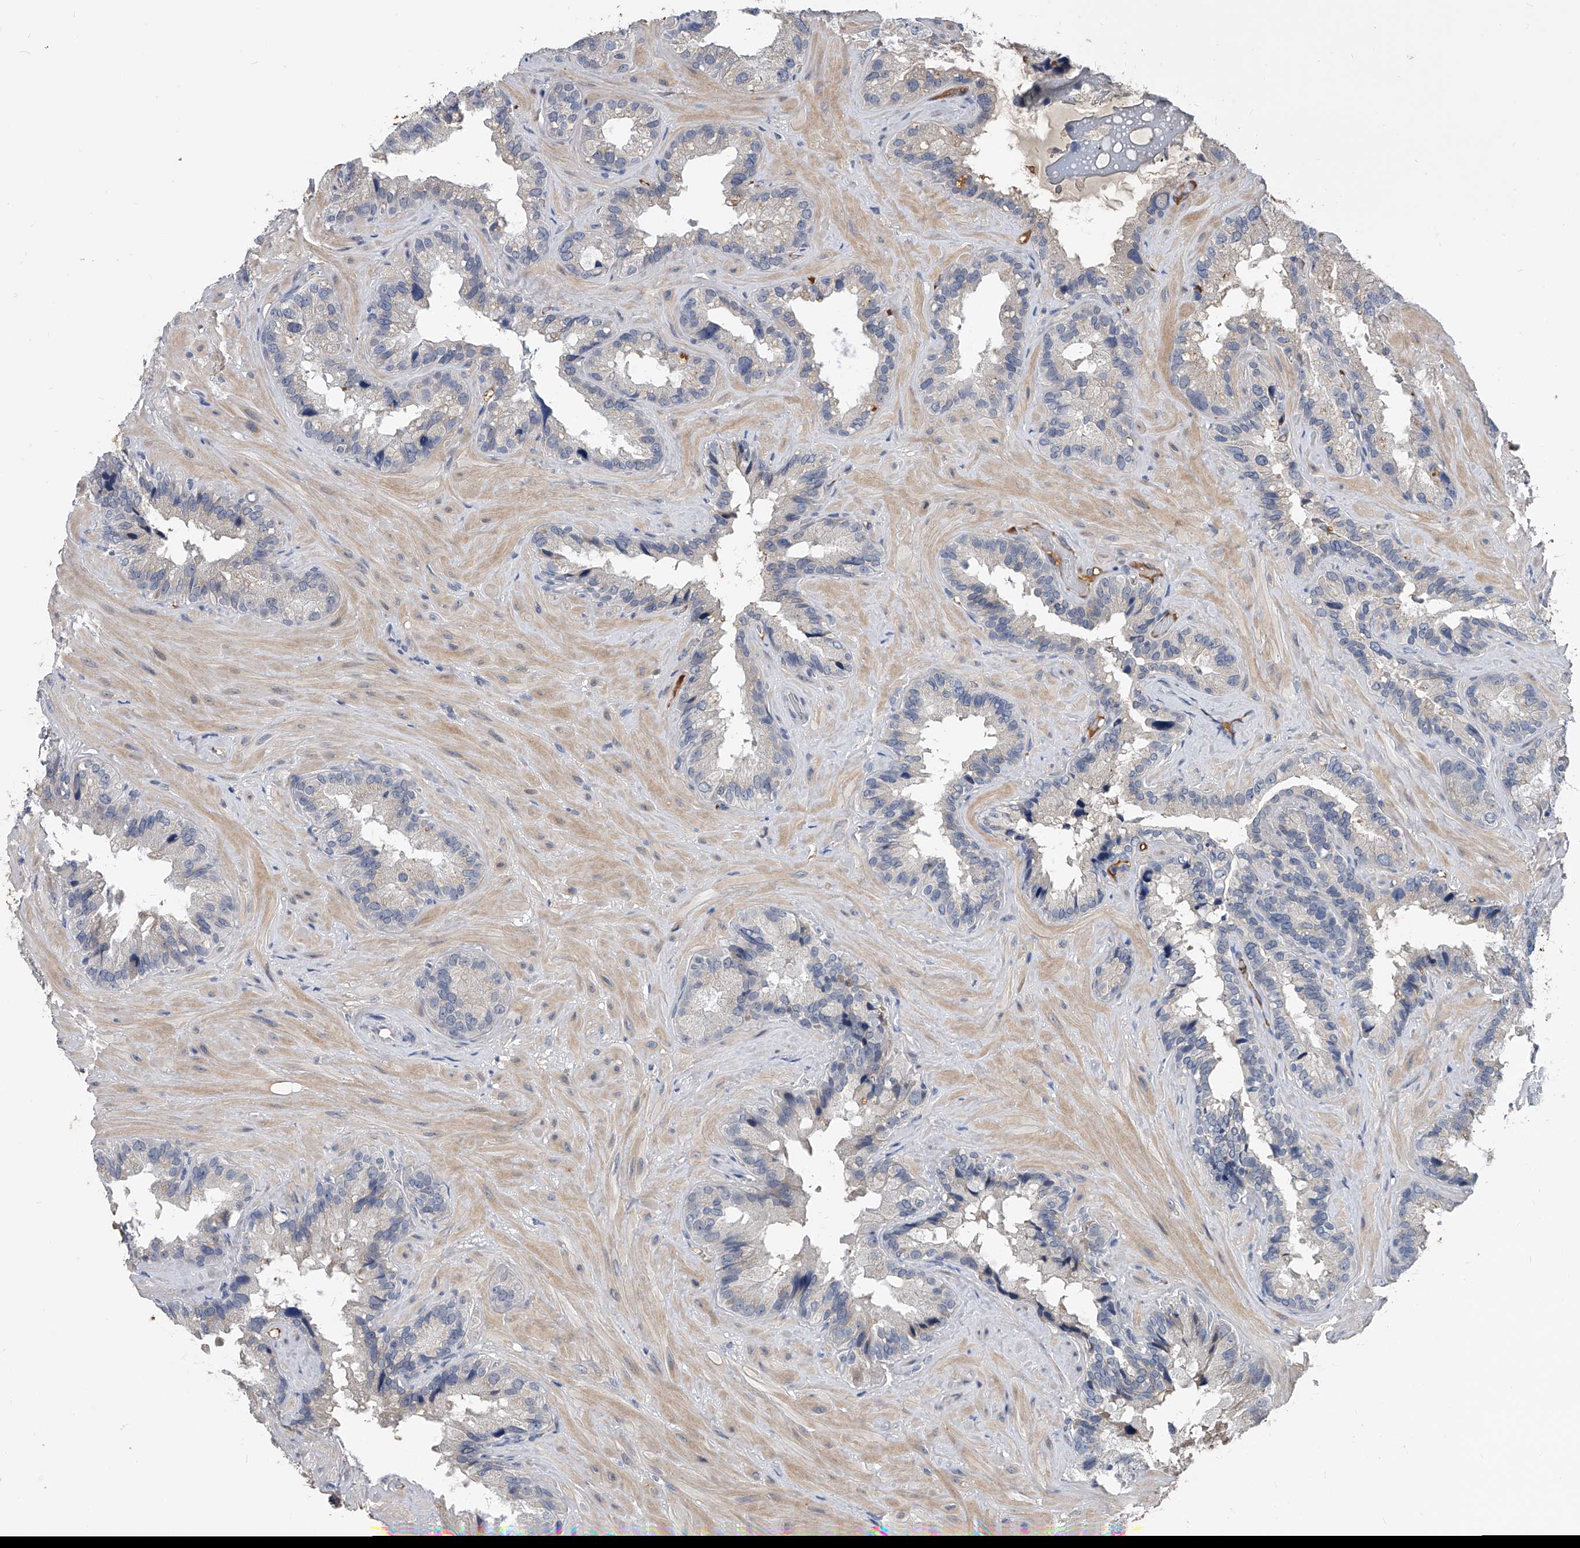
{"staining": {"intensity": "weak", "quantity": "<25%", "location": "cytoplasmic/membranous"}, "tissue": "seminal vesicle", "cell_type": "Glandular cells", "image_type": "normal", "snomed": [{"axis": "morphology", "description": "Normal tissue, NOS"}, {"axis": "topography", "description": "Prostate"}, {"axis": "topography", "description": "Seminal veicle"}], "caption": "High power microscopy histopathology image of an immunohistochemistry (IHC) histopathology image of benign seminal vesicle, revealing no significant positivity in glandular cells.", "gene": "ZNF25", "patient": {"sex": "male", "age": 68}}